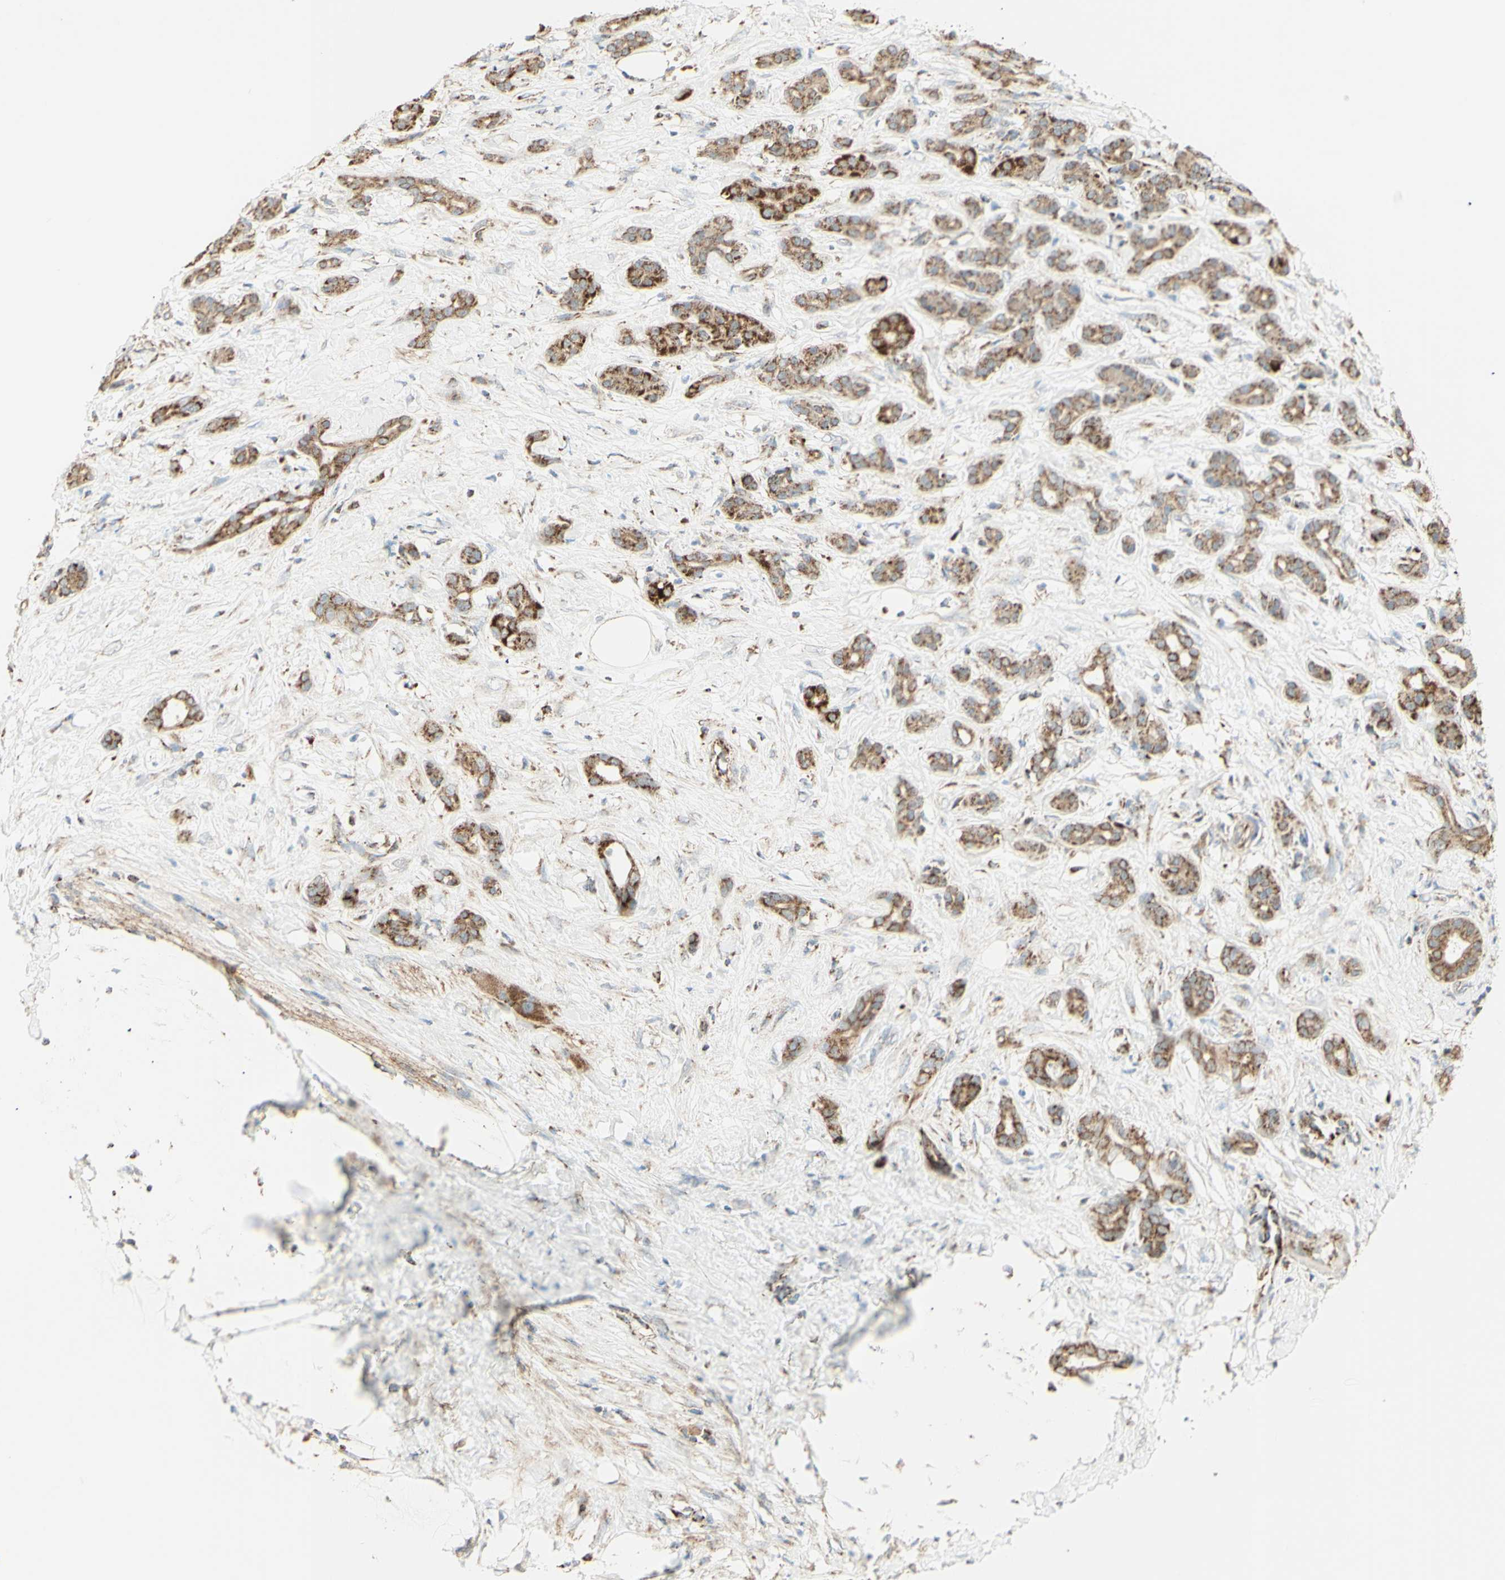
{"staining": {"intensity": "moderate", "quantity": ">75%", "location": "cytoplasmic/membranous"}, "tissue": "pancreatic cancer", "cell_type": "Tumor cells", "image_type": "cancer", "snomed": [{"axis": "morphology", "description": "Adenocarcinoma, NOS"}, {"axis": "topography", "description": "Pancreas"}], "caption": "Immunohistochemical staining of pancreatic adenocarcinoma shows medium levels of moderate cytoplasmic/membranous protein positivity in approximately >75% of tumor cells.", "gene": "LETM1", "patient": {"sex": "male", "age": 41}}